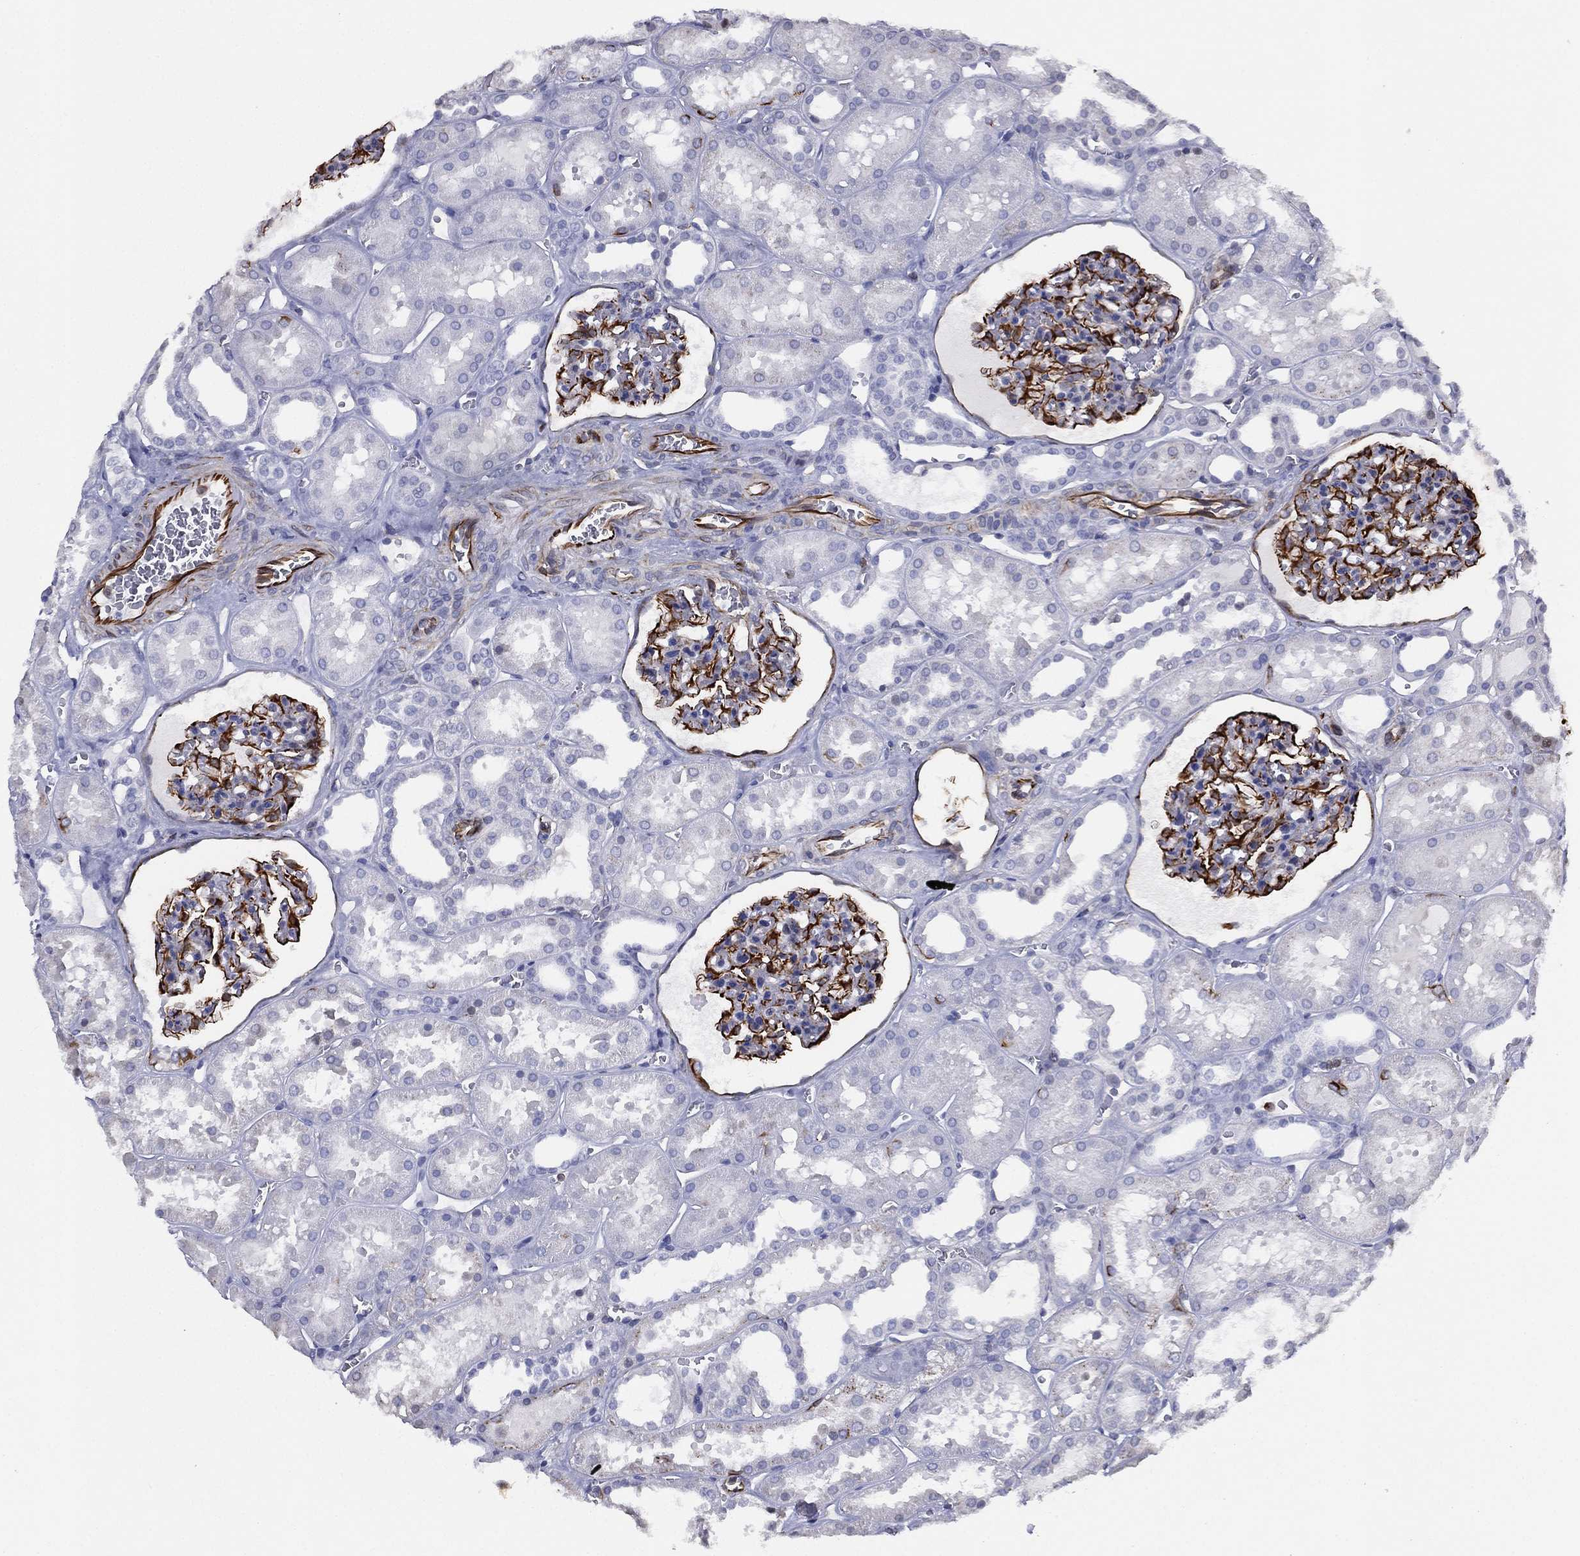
{"staining": {"intensity": "strong", "quantity": "25%-75%", "location": "cytoplasmic/membranous"}, "tissue": "kidney", "cell_type": "Cells in glomeruli", "image_type": "normal", "snomed": [{"axis": "morphology", "description": "Normal tissue, NOS"}, {"axis": "topography", "description": "Kidney"}], "caption": "The micrograph demonstrates staining of unremarkable kidney, revealing strong cytoplasmic/membranous protein staining (brown color) within cells in glomeruli. (Stains: DAB in brown, nuclei in blue, Microscopy: brightfield microscopy at high magnification).", "gene": "MAS1", "patient": {"sex": "female", "age": 41}}